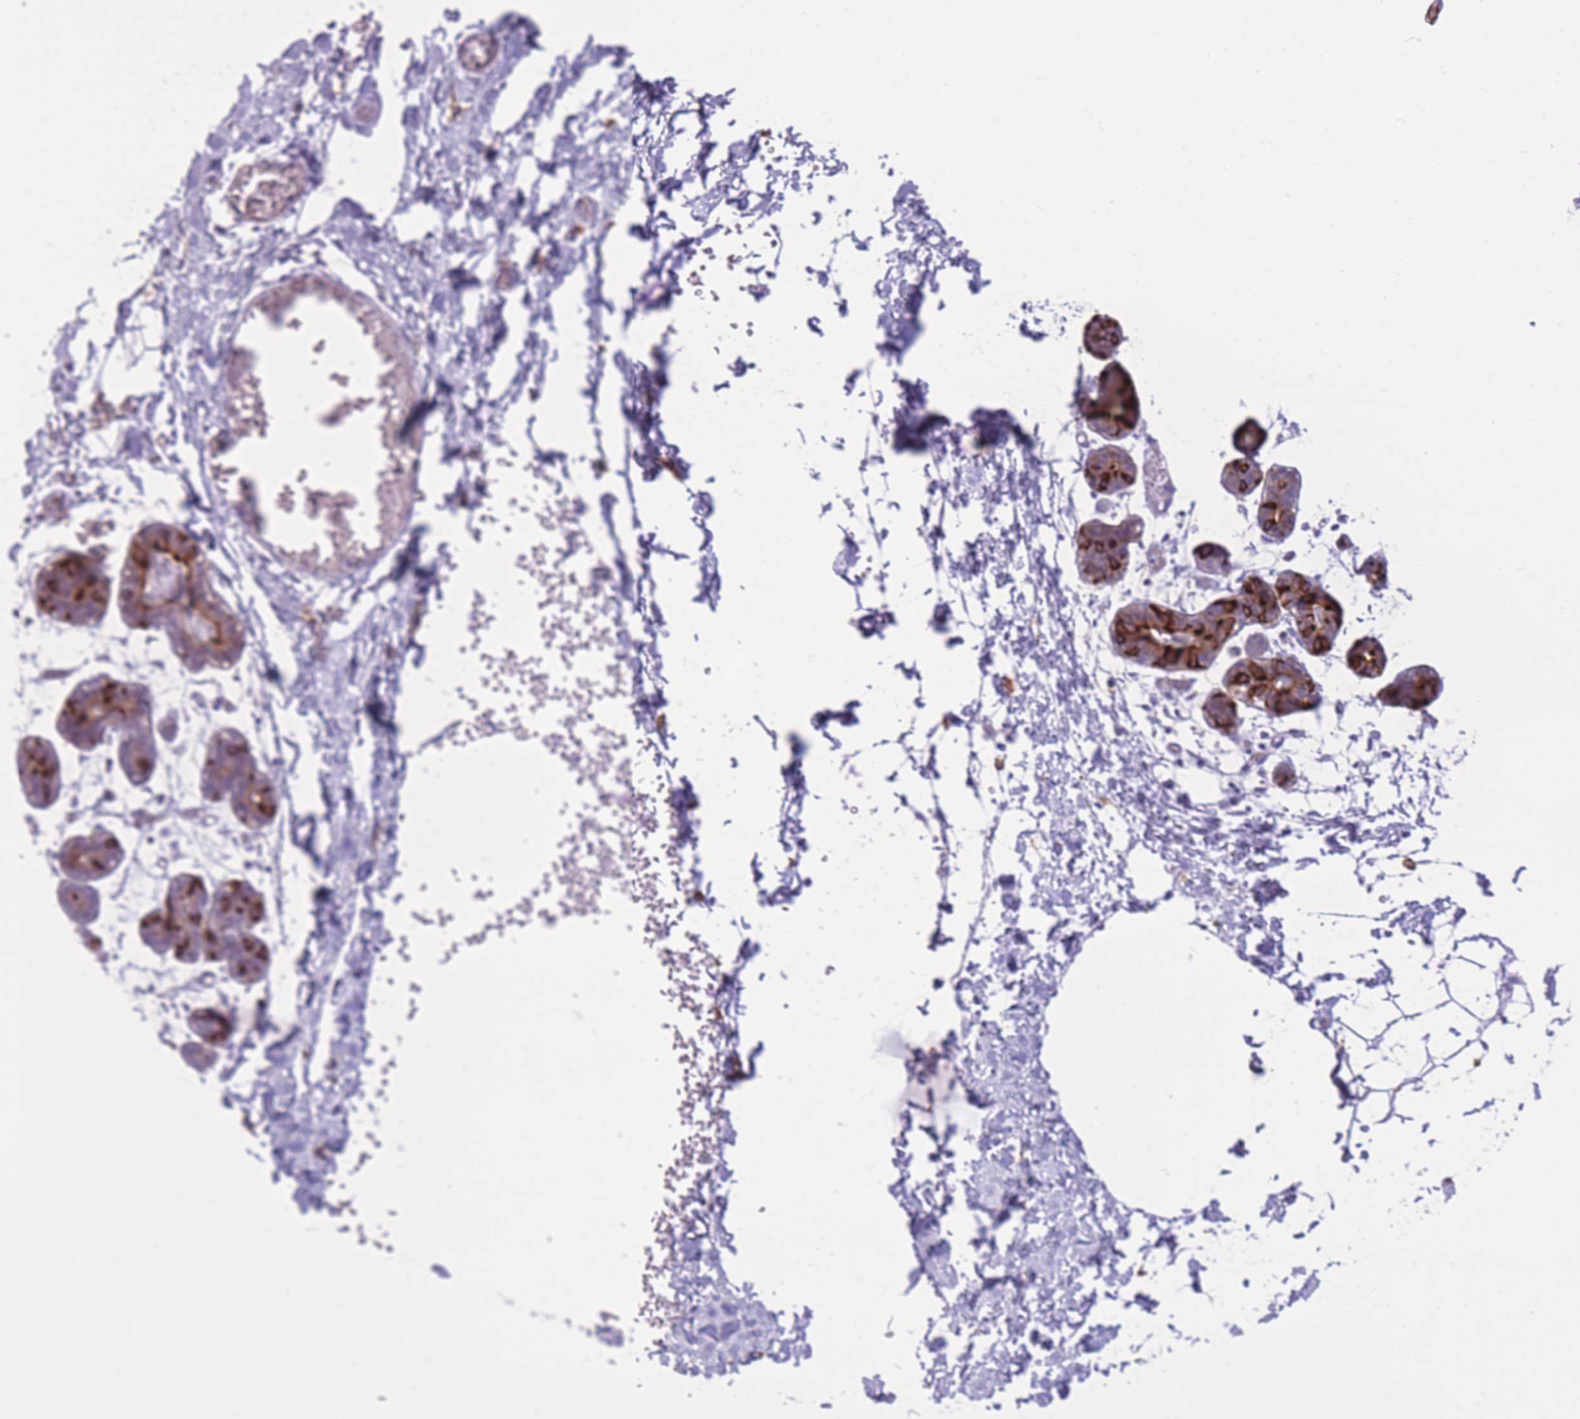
{"staining": {"intensity": "negative", "quantity": "none", "location": "none"}, "tissue": "breast", "cell_type": "Adipocytes", "image_type": "normal", "snomed": [{"axis": "morphology", "description": "Normal tissue, NOS"}, {"axis": "topography", "description": "Breast"}], "caption": "A high-resolution micrograph shows immunohistochemistry (IHC) staining of unremarkable breast, which exhibits no significant staining in adipocytes. (DAB (3,3'-diaminobenzidine) IHC, high magnification).", "gene": "RADX", "patient": {"sex": "female", "age": 27}}